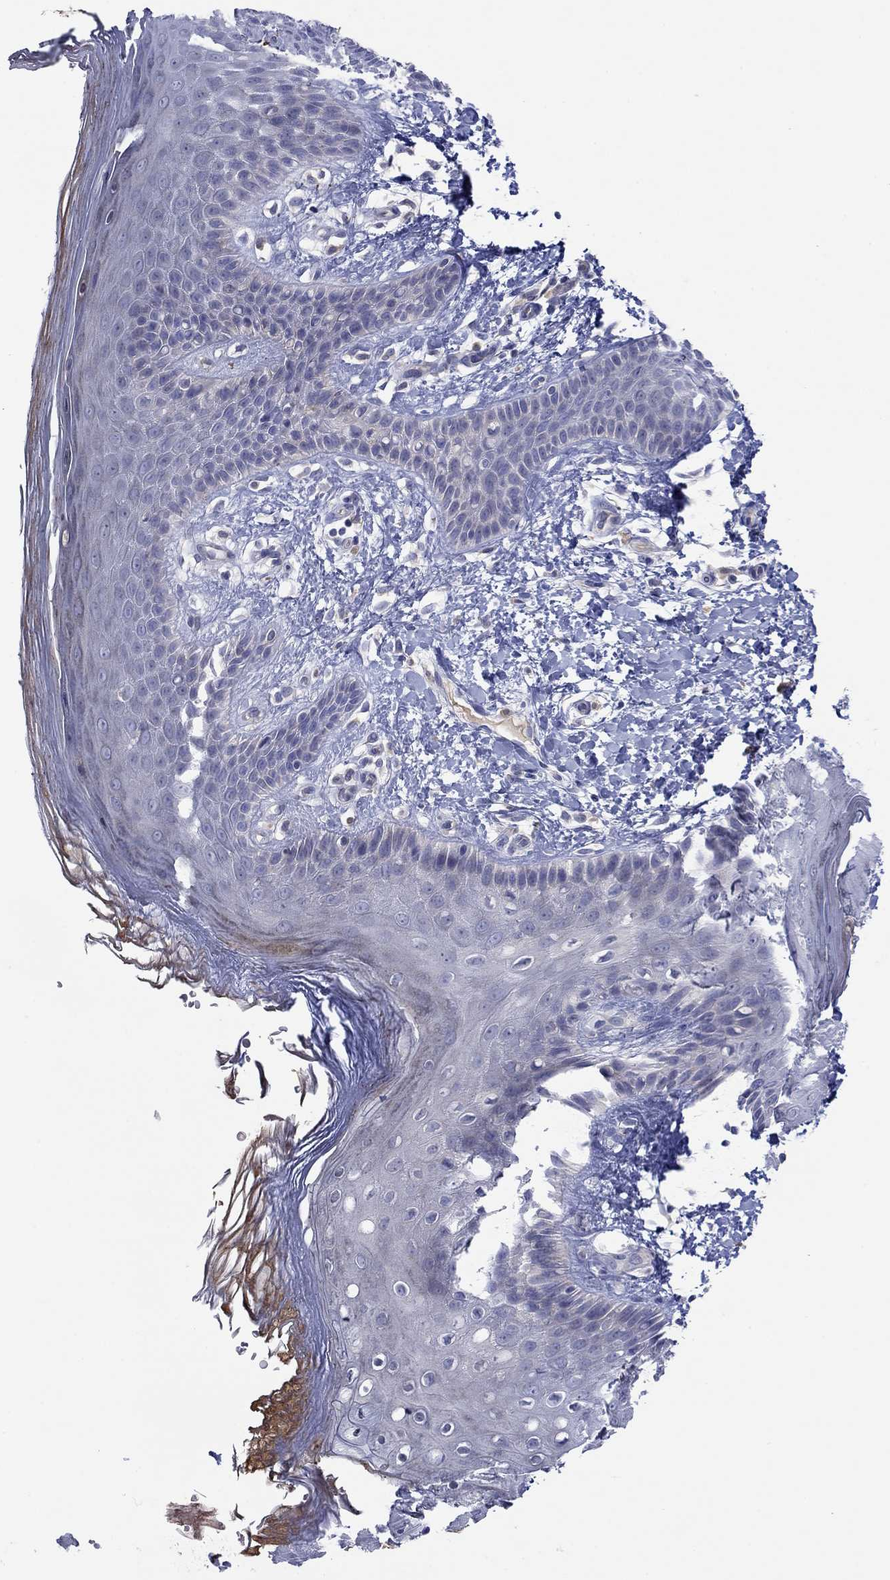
{"staining": {"intensity": "strong", "quantity": "<25%", "location": "cytoplasmic/membranous"}, "tissue": "skin", "cell_type": "Epidermal cells", "image_type": "normal", "snomed": [{"axis": "morphology", "description": "Normal tissue, NOS"}, {"axis": "topography", "description": "Anal"}], "caption": "Strong cytoplasmic/membranous positivity for a protein is seen in about <25% of epidermal cells of normal skin using immunohistochemistry.", "gene": "PLCL2", "patient": {"sex": "male", "age": 36}}